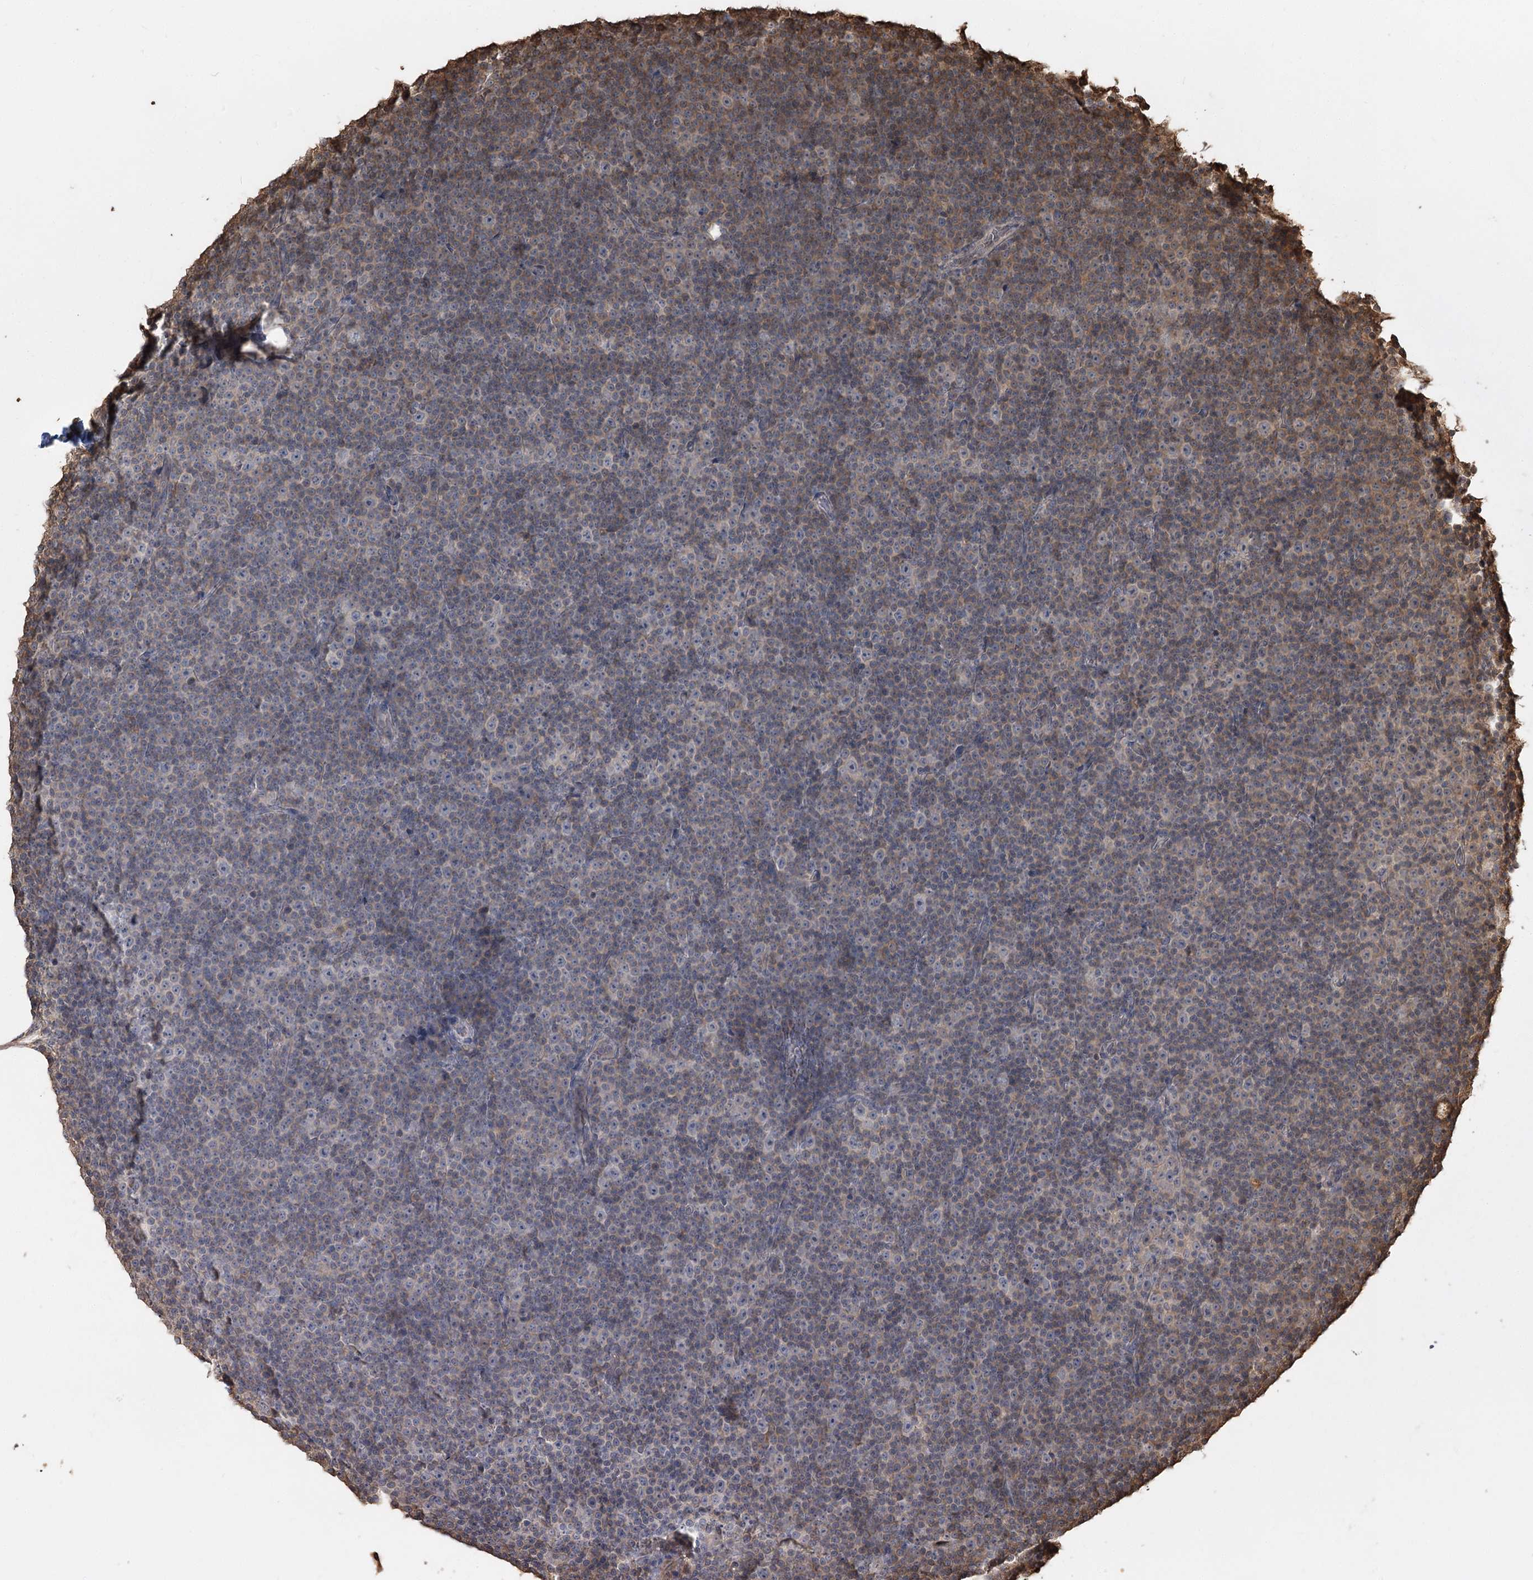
{"staining": {"intensity": "weak", "quantity": "<25%", "location": "cytoplasmic/membranous"}, "tissue": "lymphoma", "cell_type": "Tumor cells", "image_type": "cancer", "snomed": [{"axis": "morphology", "description": "Malignant lymphoma, non-Hodgkin's type, Low grade"}, {"axis": "topography", "description": "Lymph node"}], "caption": "IHC histopathology image of lymphoma stained for a protein (brown), which exhibits no expression in tumor cells.", "gene": "PLCH1", "patient": {"sex": "female", "age": 67}}